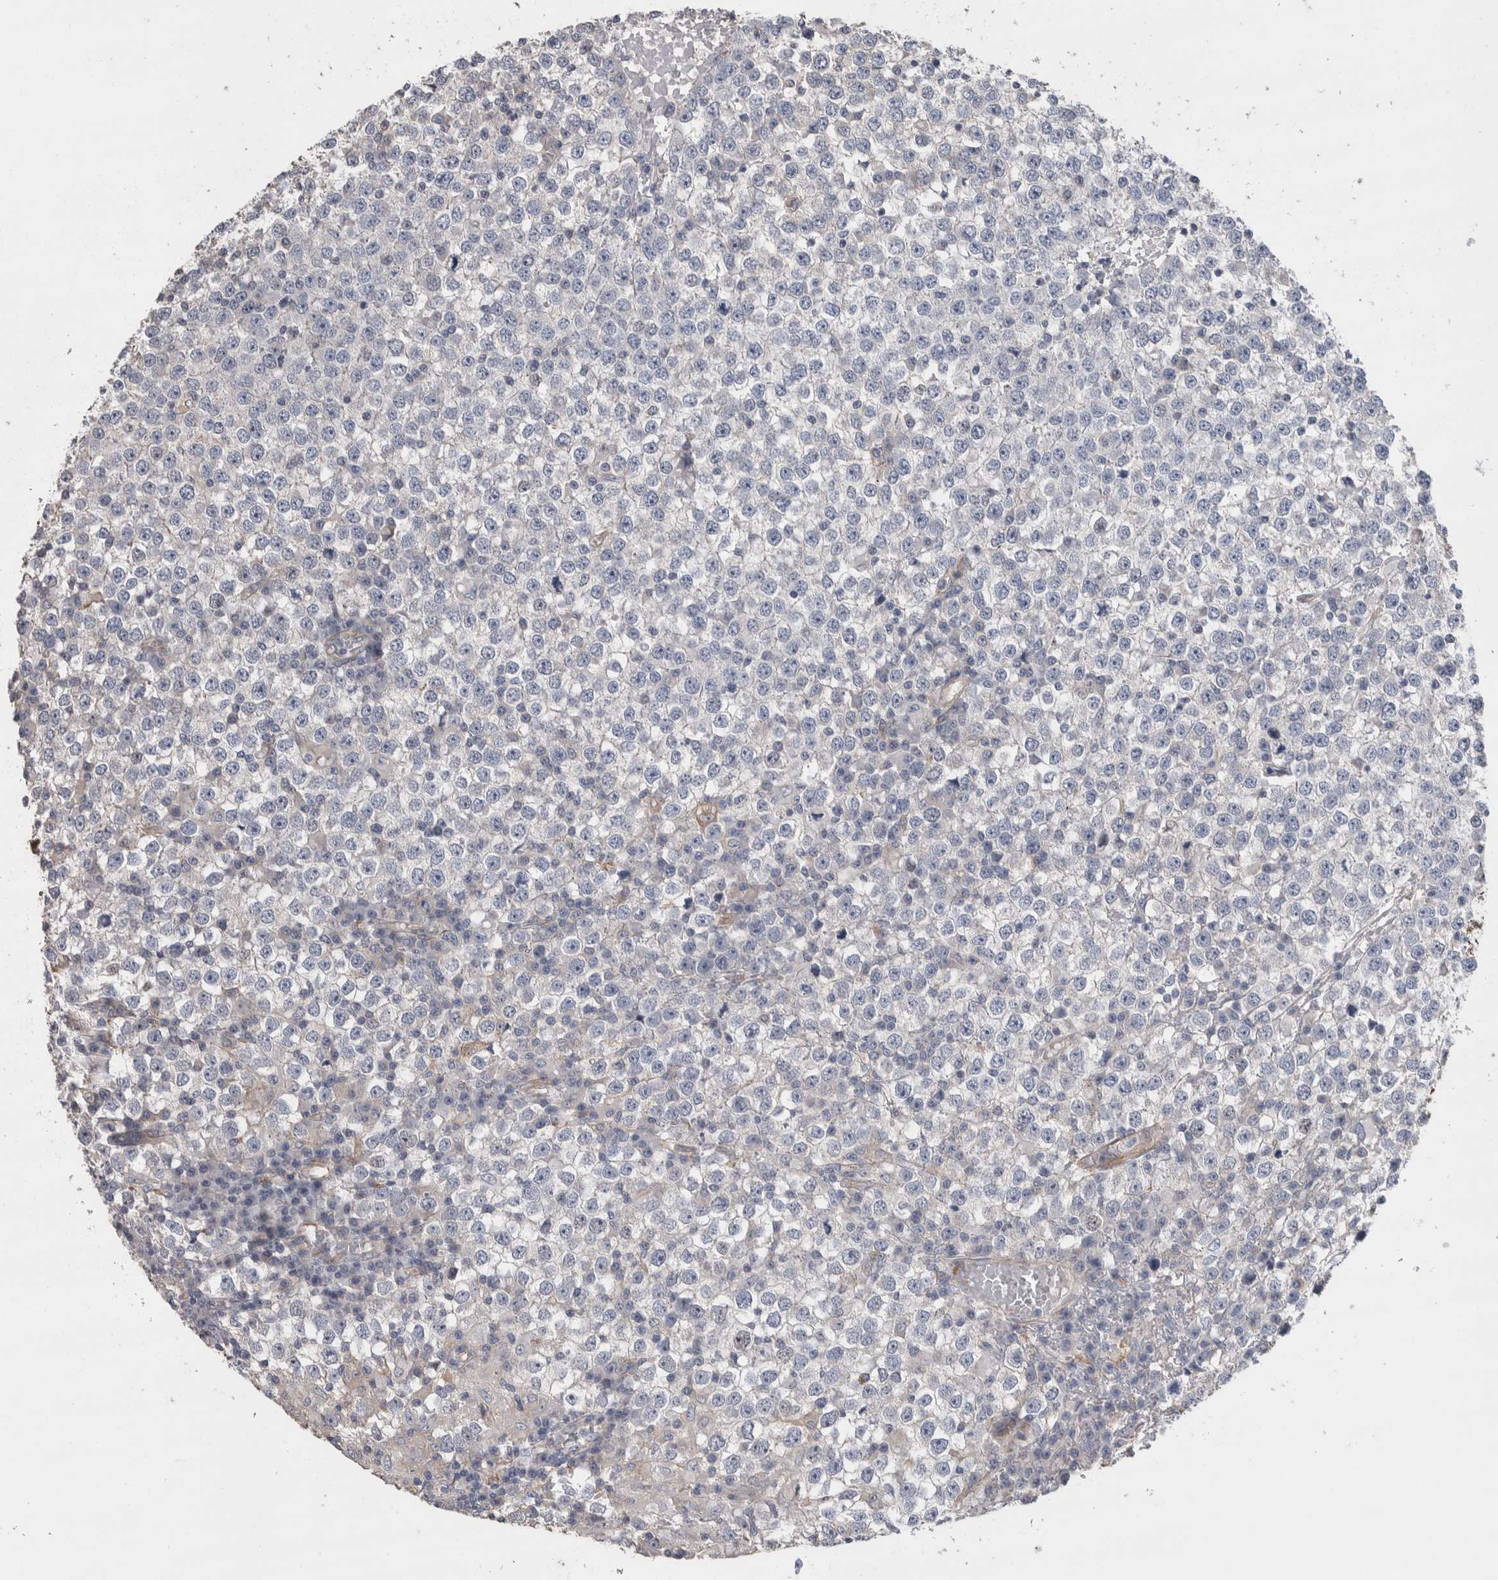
{"staining": {"intensity": "negative", "quantity": "none", "location": "none"}, "tissue": "testis cancer", "cell_type": "Tumor cells", "image_type": "cancer", "snomed": [{"axis": "morphology", "description": "Seminoma, NOS"}, {"axis": "topography", "description": "Testis"}], "caption": "This image is of testis cancer stained with IHC to label a protein in brown with the nuclei are counter-stained blue. There is no positivity in tumor cells. (Immunohistochemistry (ihc), brightfield microscopy, high magnification).", "gene": "GCNA", "patient": {"sex": "male", "age": 65}}